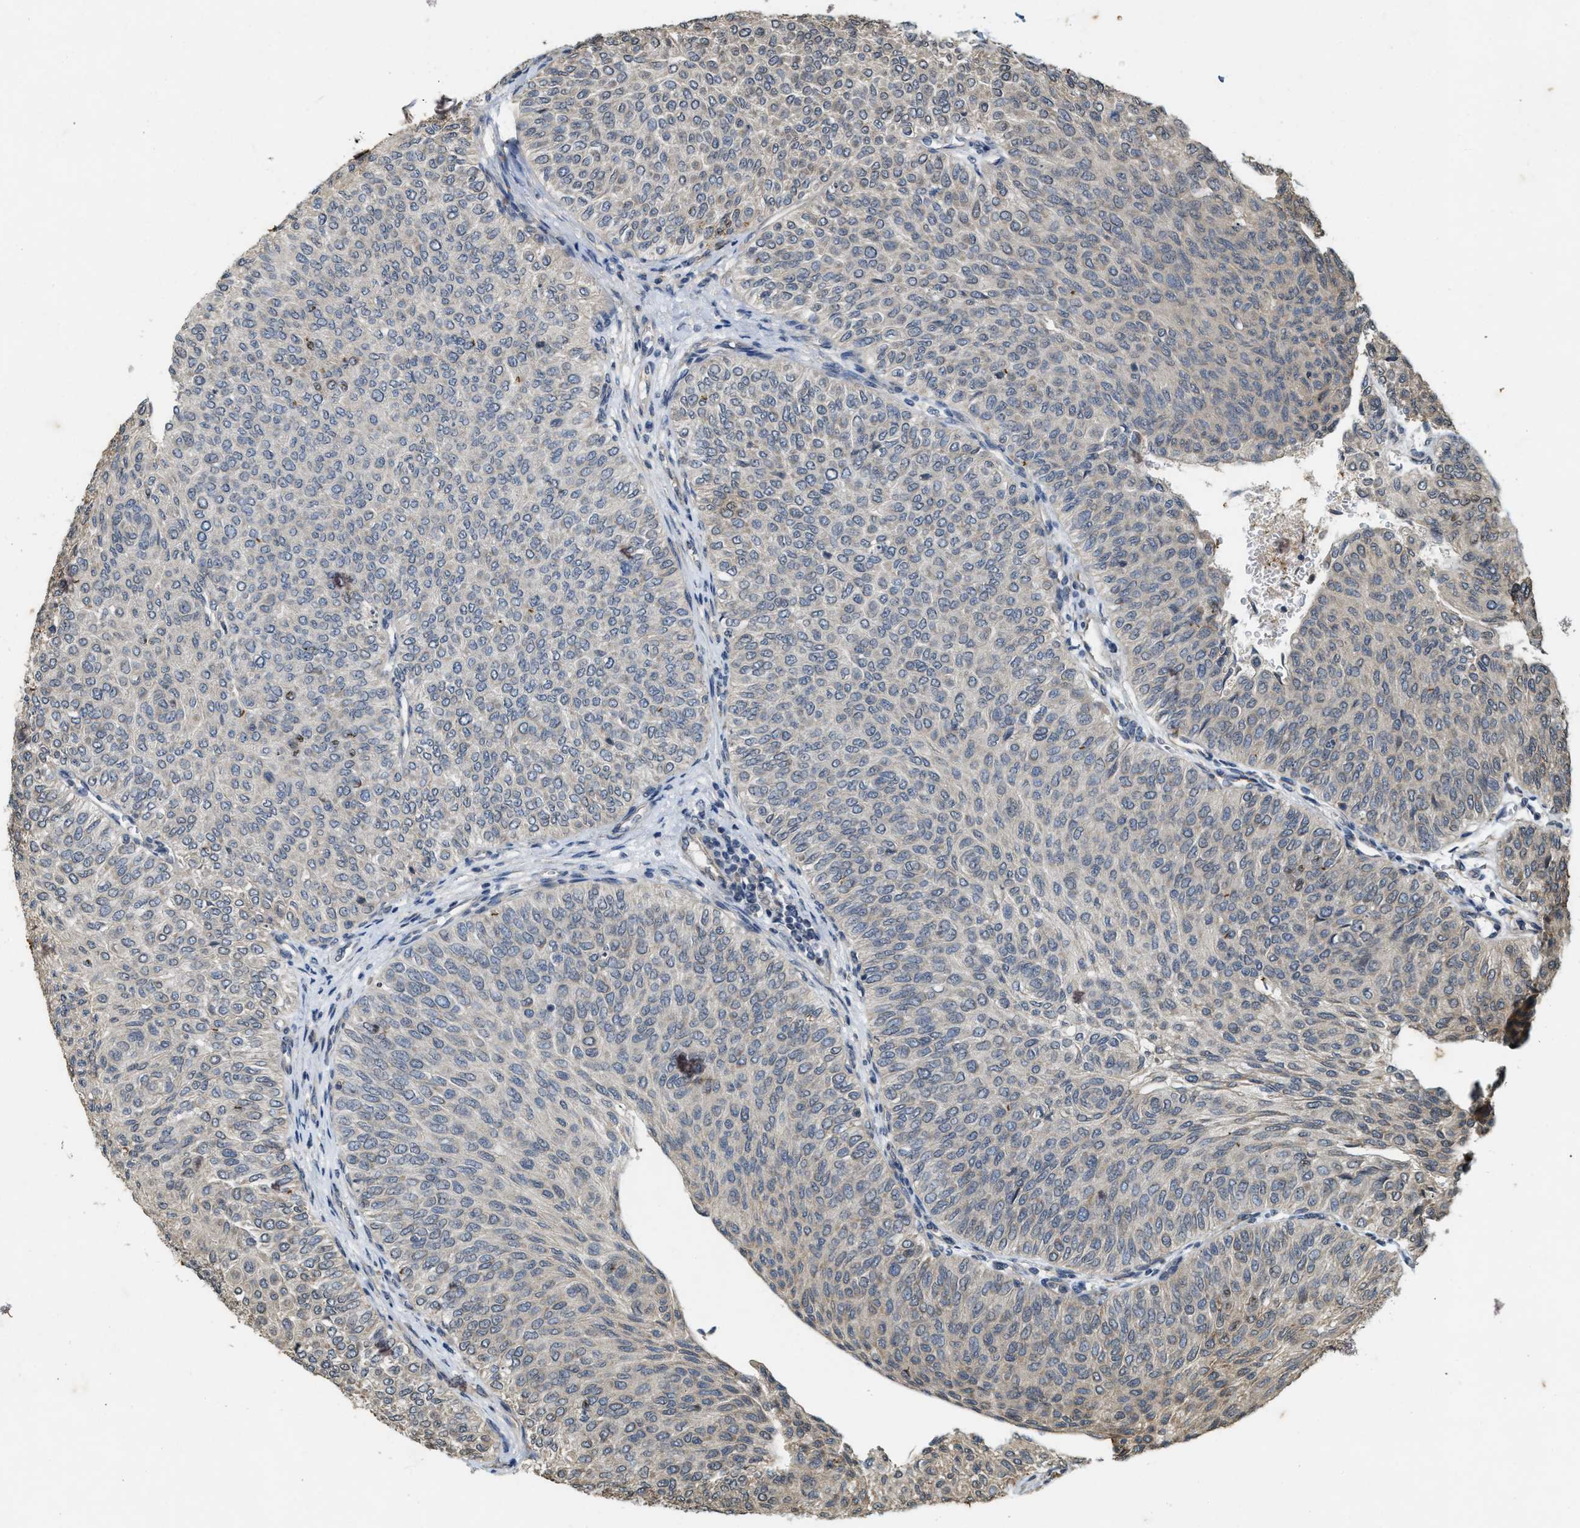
{"staining": {"intensity": "weak", "quantity": "<25%", "location": "cytoplasmic/membranous"}, "tissue": "urothelial cancer", "cell_type": "Tumor cells", "image_type": "cancer", "snomed": [{"axis": "morphology", "description": "Urothelial carcinoma, Low grade"}, {"axis": "topography", "description": "Urinary bladder"}], "caption": "Human low-grade urothelial carcinoma stained for a protein using IHC shows no expression in tumor cells.", "gene": "KIF21A", "patient": {"sex": "male", "age": 78}}